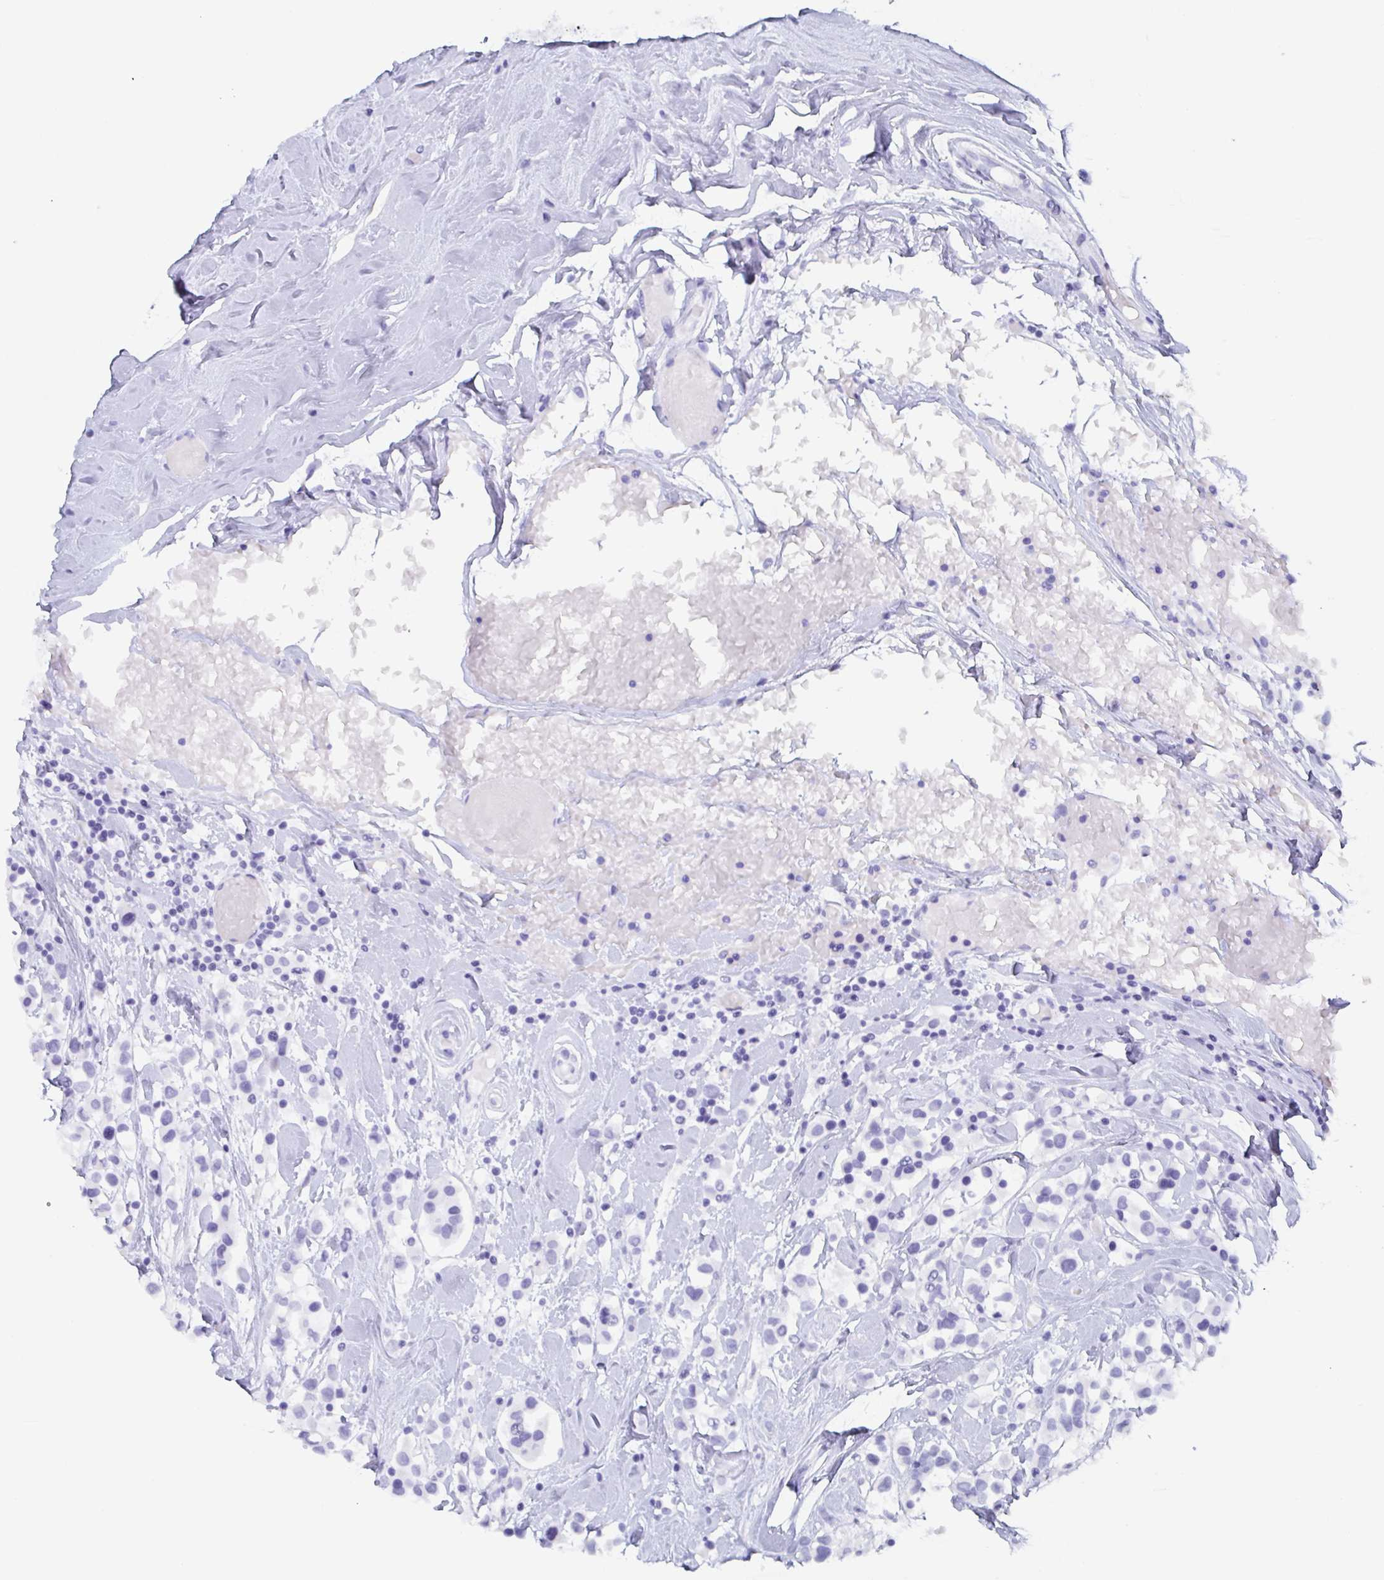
{"staining": {"intensity": "negative", "quantity": "none", "location": "none"}, "tissue": "breast cancer", "cell_type": "Tumor cells", "image_type": "cancer", "snomed": [{"axis": "morphology", "description": "Duct carcinoma"}, {"axis": "topography", "description": "Breast"}], "caption": "An image of human breast cancer is negative for staining in tumor cells.", "gene": "AGFG2", "patient": {"sex": "female", "age": 61}}